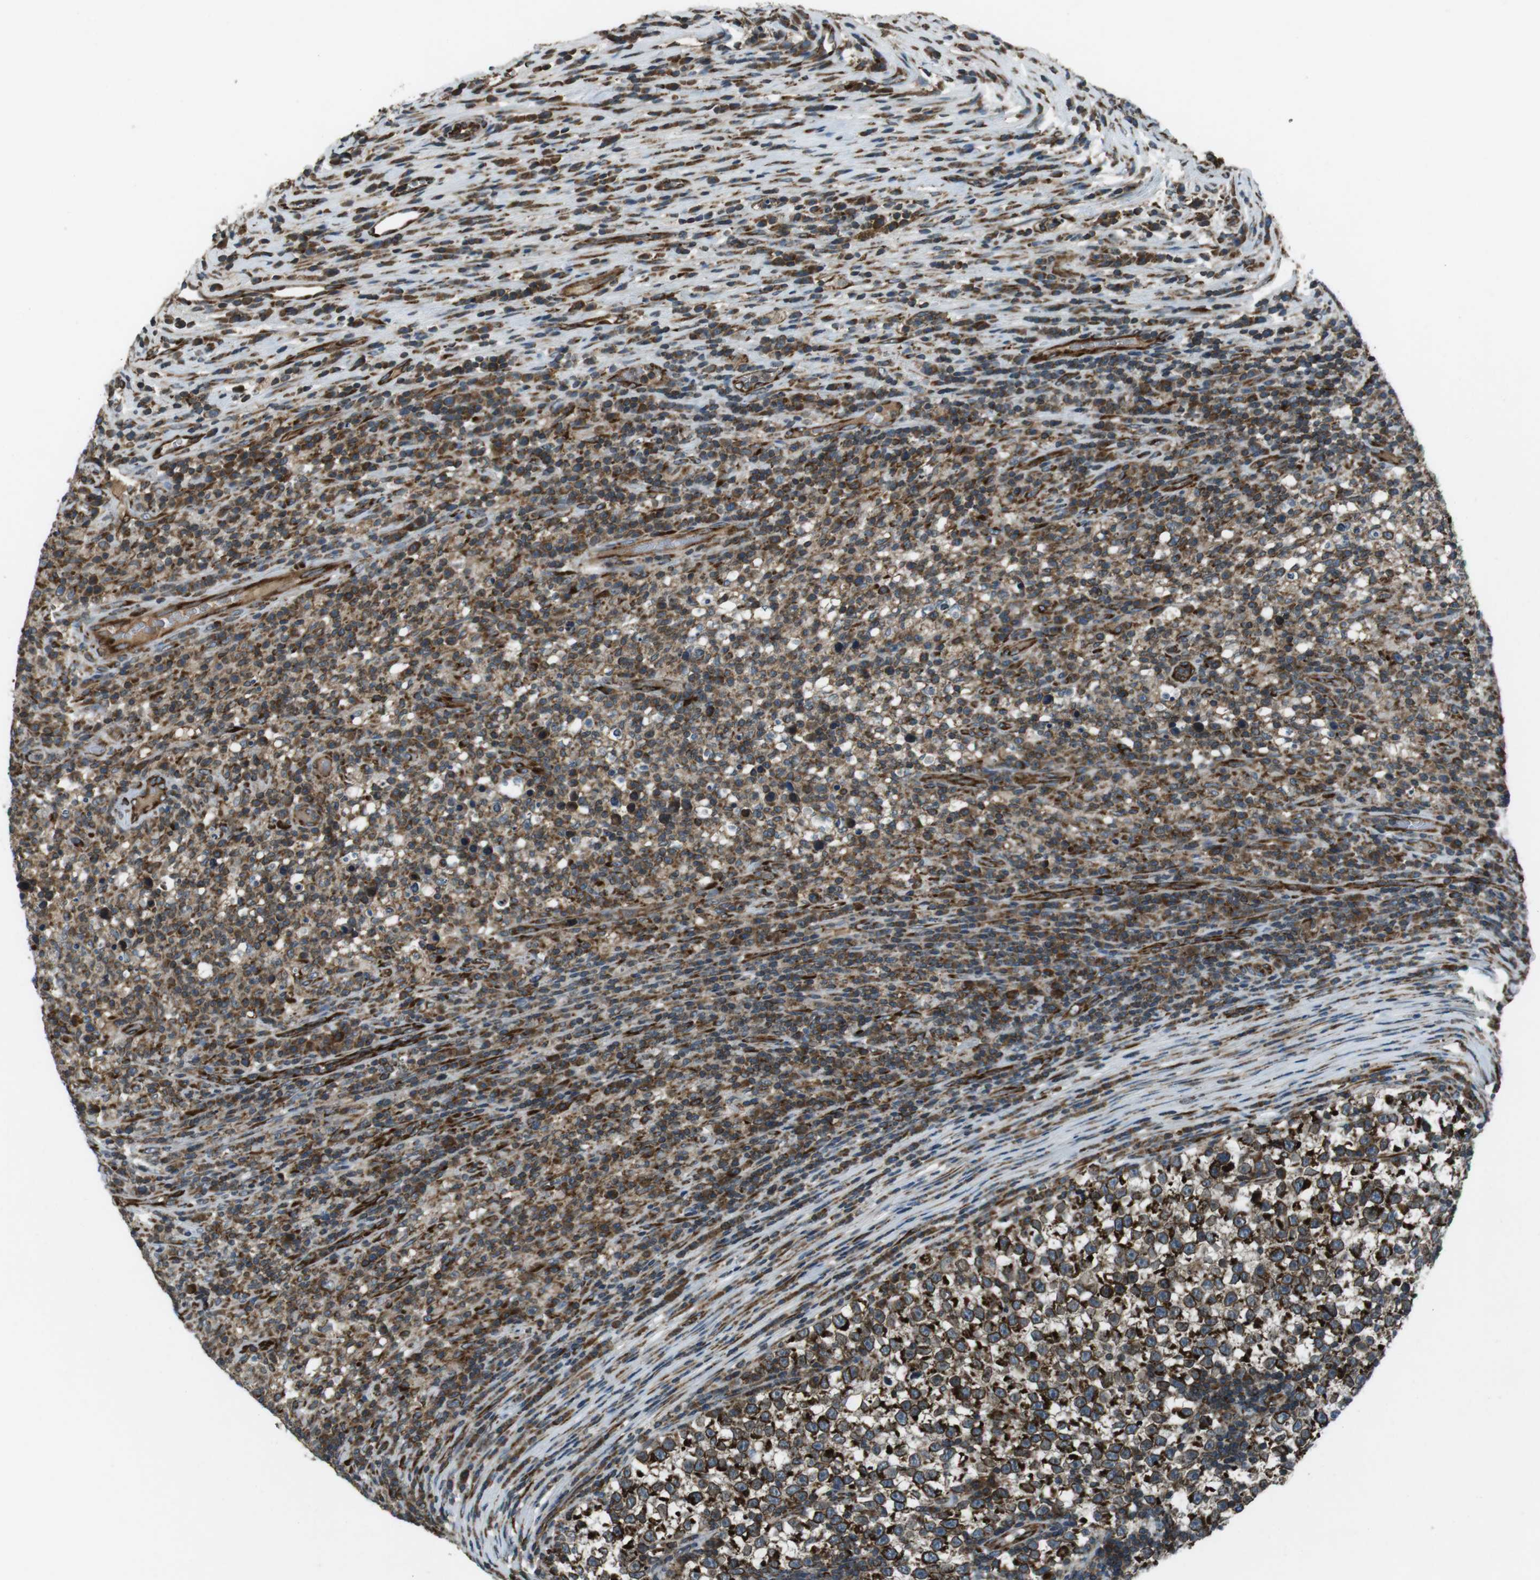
{"staining": {"intensity": "strong", "quantity": ">75%", "location": "cytoplasmic/membranous"}, "tissue": "testis cancer", "cell_type": "Tumor cells", "image_type": "cancer", "snomed": [{"axis": "morphology", "description": "Normal tissue, NOS"}, {"axis": "morphology", "description": "Seminoma, NOS"}, {"axis": "topography", "description": "Testis"}], "caption": "The immunohistochemical stain labels strong cytoplasmic/membranous positivity in tumor cells of testis cancer (seminoma) tissue.", "gene": "KTN1", "patient": {"sex": "male", "age": 43}}